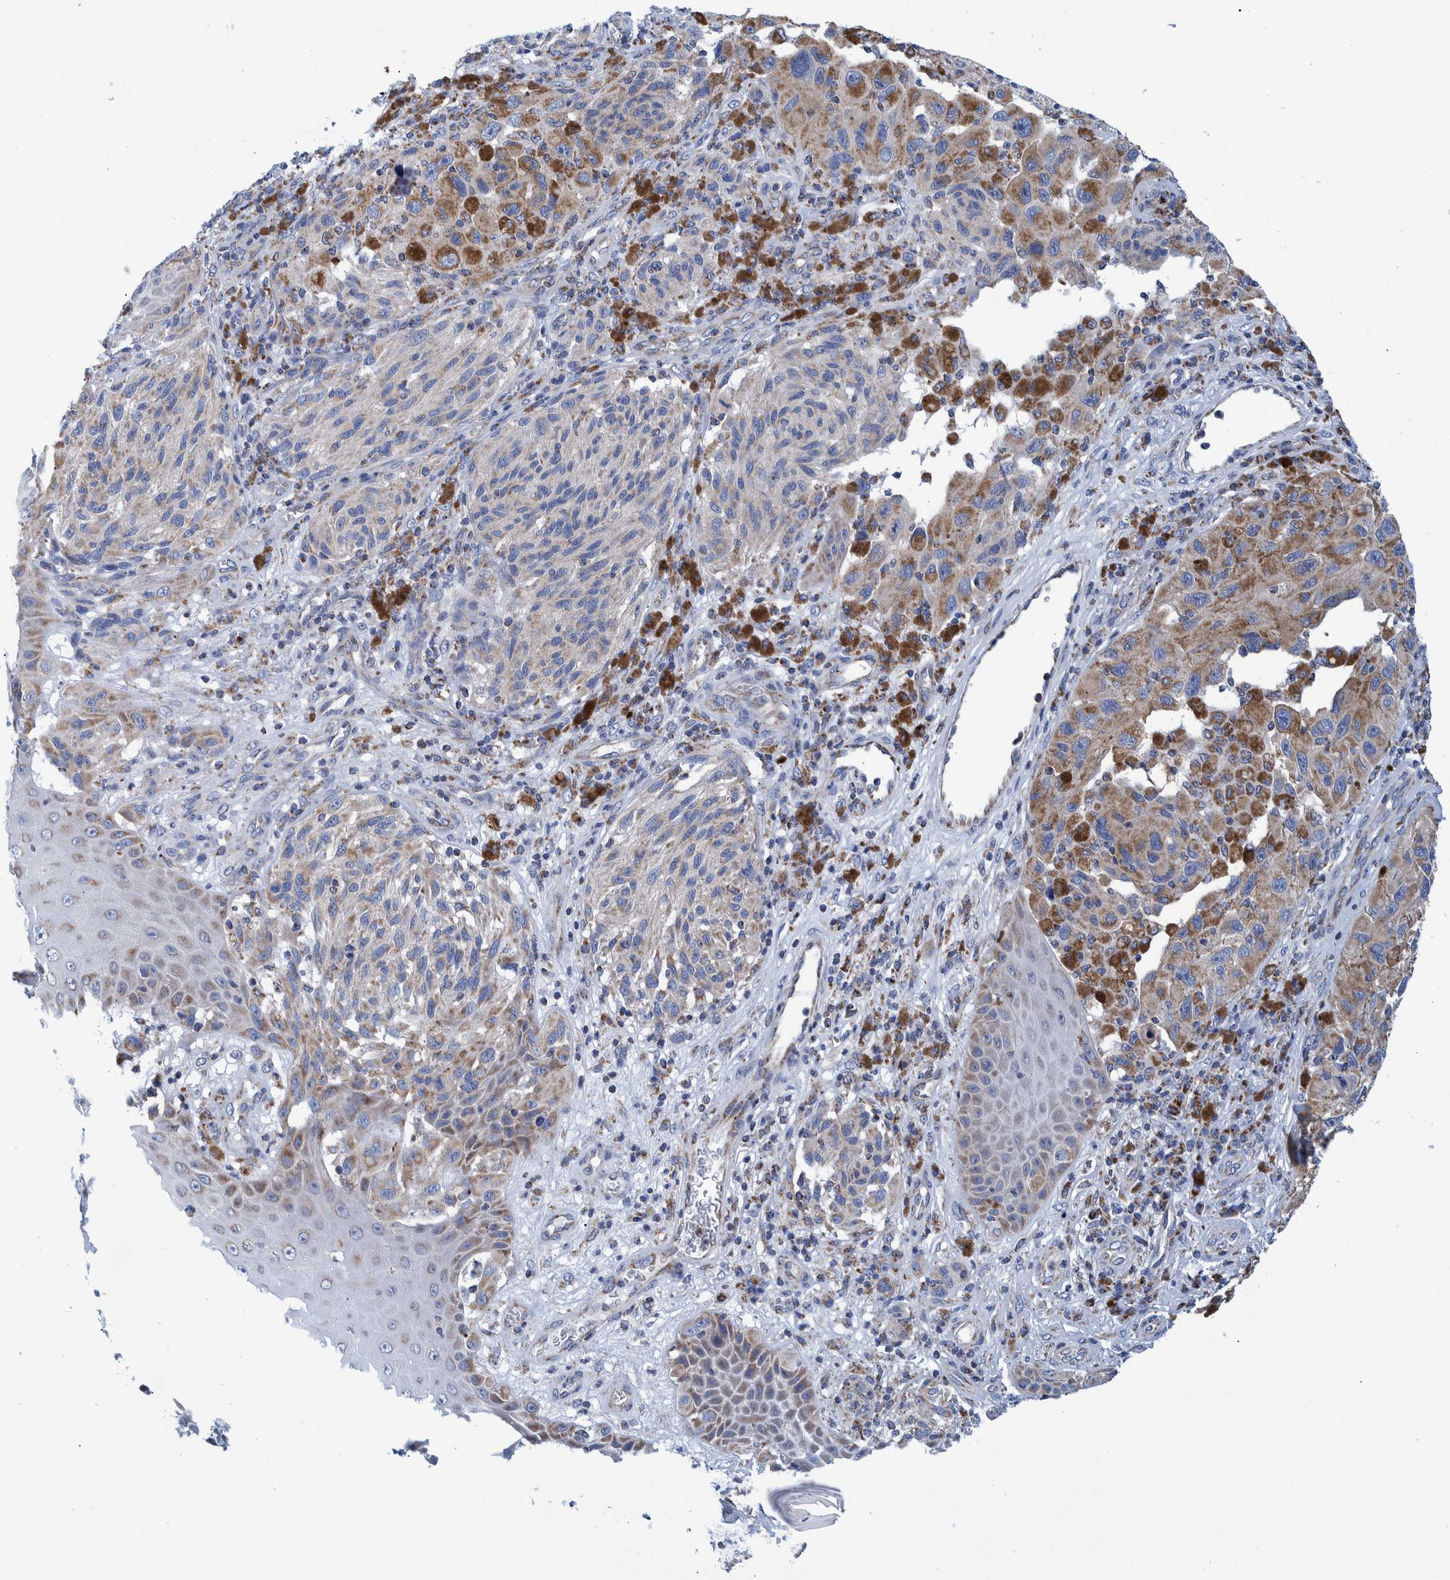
{"staining": {"intensity": "negative", "quantity": "none", "location": "none"}, "tissue": "melanoma", "cell_type": "Tumor cells", "image_type": "cancer", "snomed": [{"axis": "morphology", "description": "Malignant melanoma, NOS"}, {"axis": "topography", "description": "Skin"}], "caption": "Tumor cells are negative for brown protein staining in malignant melanoma. Brightfield microscopy of immunohistochemistry (IHC) stained with DAB (brown) and hematoxylin (blue), captured at high magnification.", "gene": "BZW2", "patient": {"sex": "female", "age": 73}}